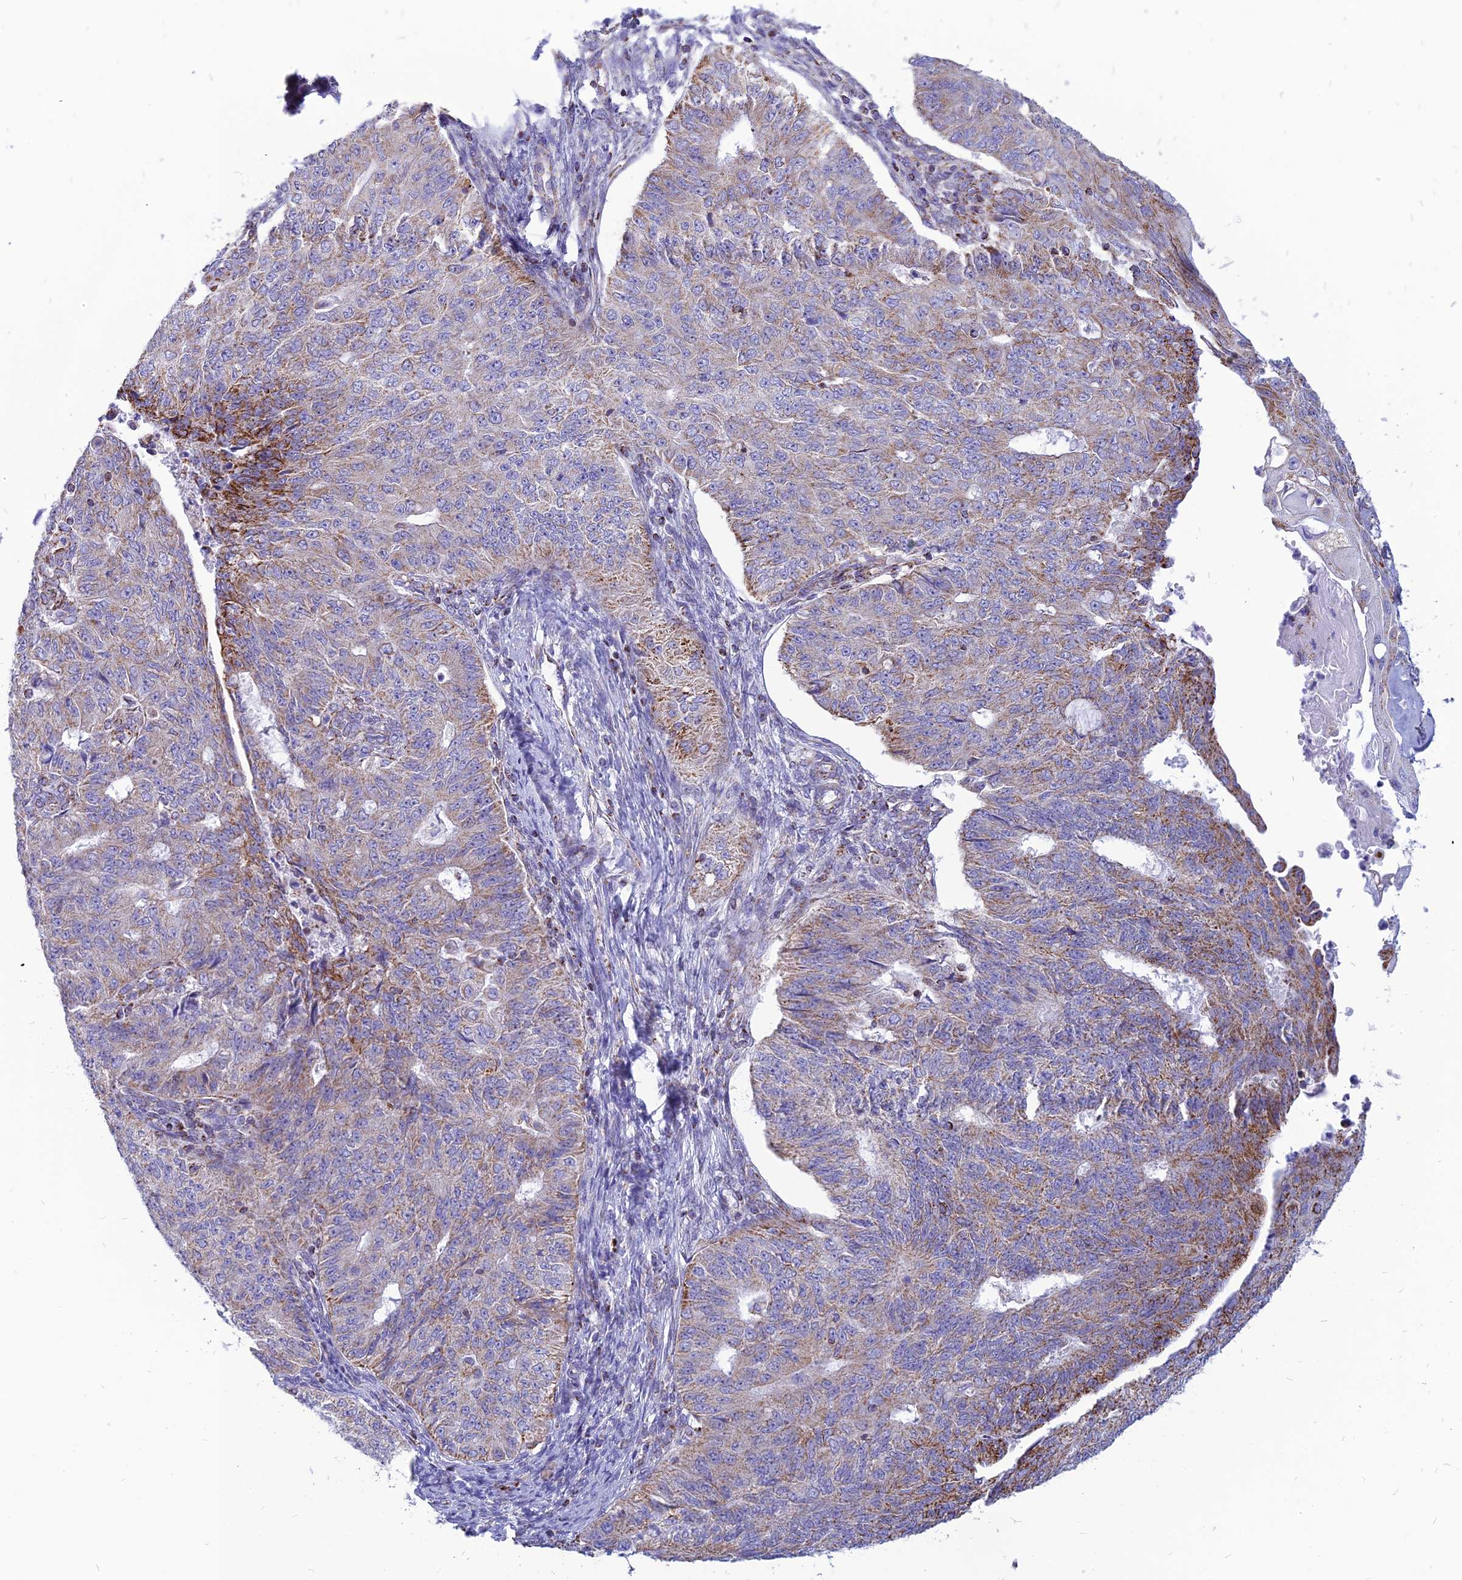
{"staining": {"intensity": "moderate", "quantity": "25%-75%", "location": "cytoplasmic/membranous"}, "tissue": "endometrial cancer", "cell_type": "Tumor cells", "image_type": "cancer", "snomed": [{"axis": "morphology", "description": "Adenocarcinoma, NOS"}, {"axis": "topography", "description": "Endometrium"}], "caption": "Immunohistochemistry of human endometrial cancer (adenocarcinoma) demonstrates medium levels of moderate cytoplasmic/membranous positivity in about 25%-75% of tumor cells.", "gene": "PACC1", "patient": {"sex": "female", "age": 32}}